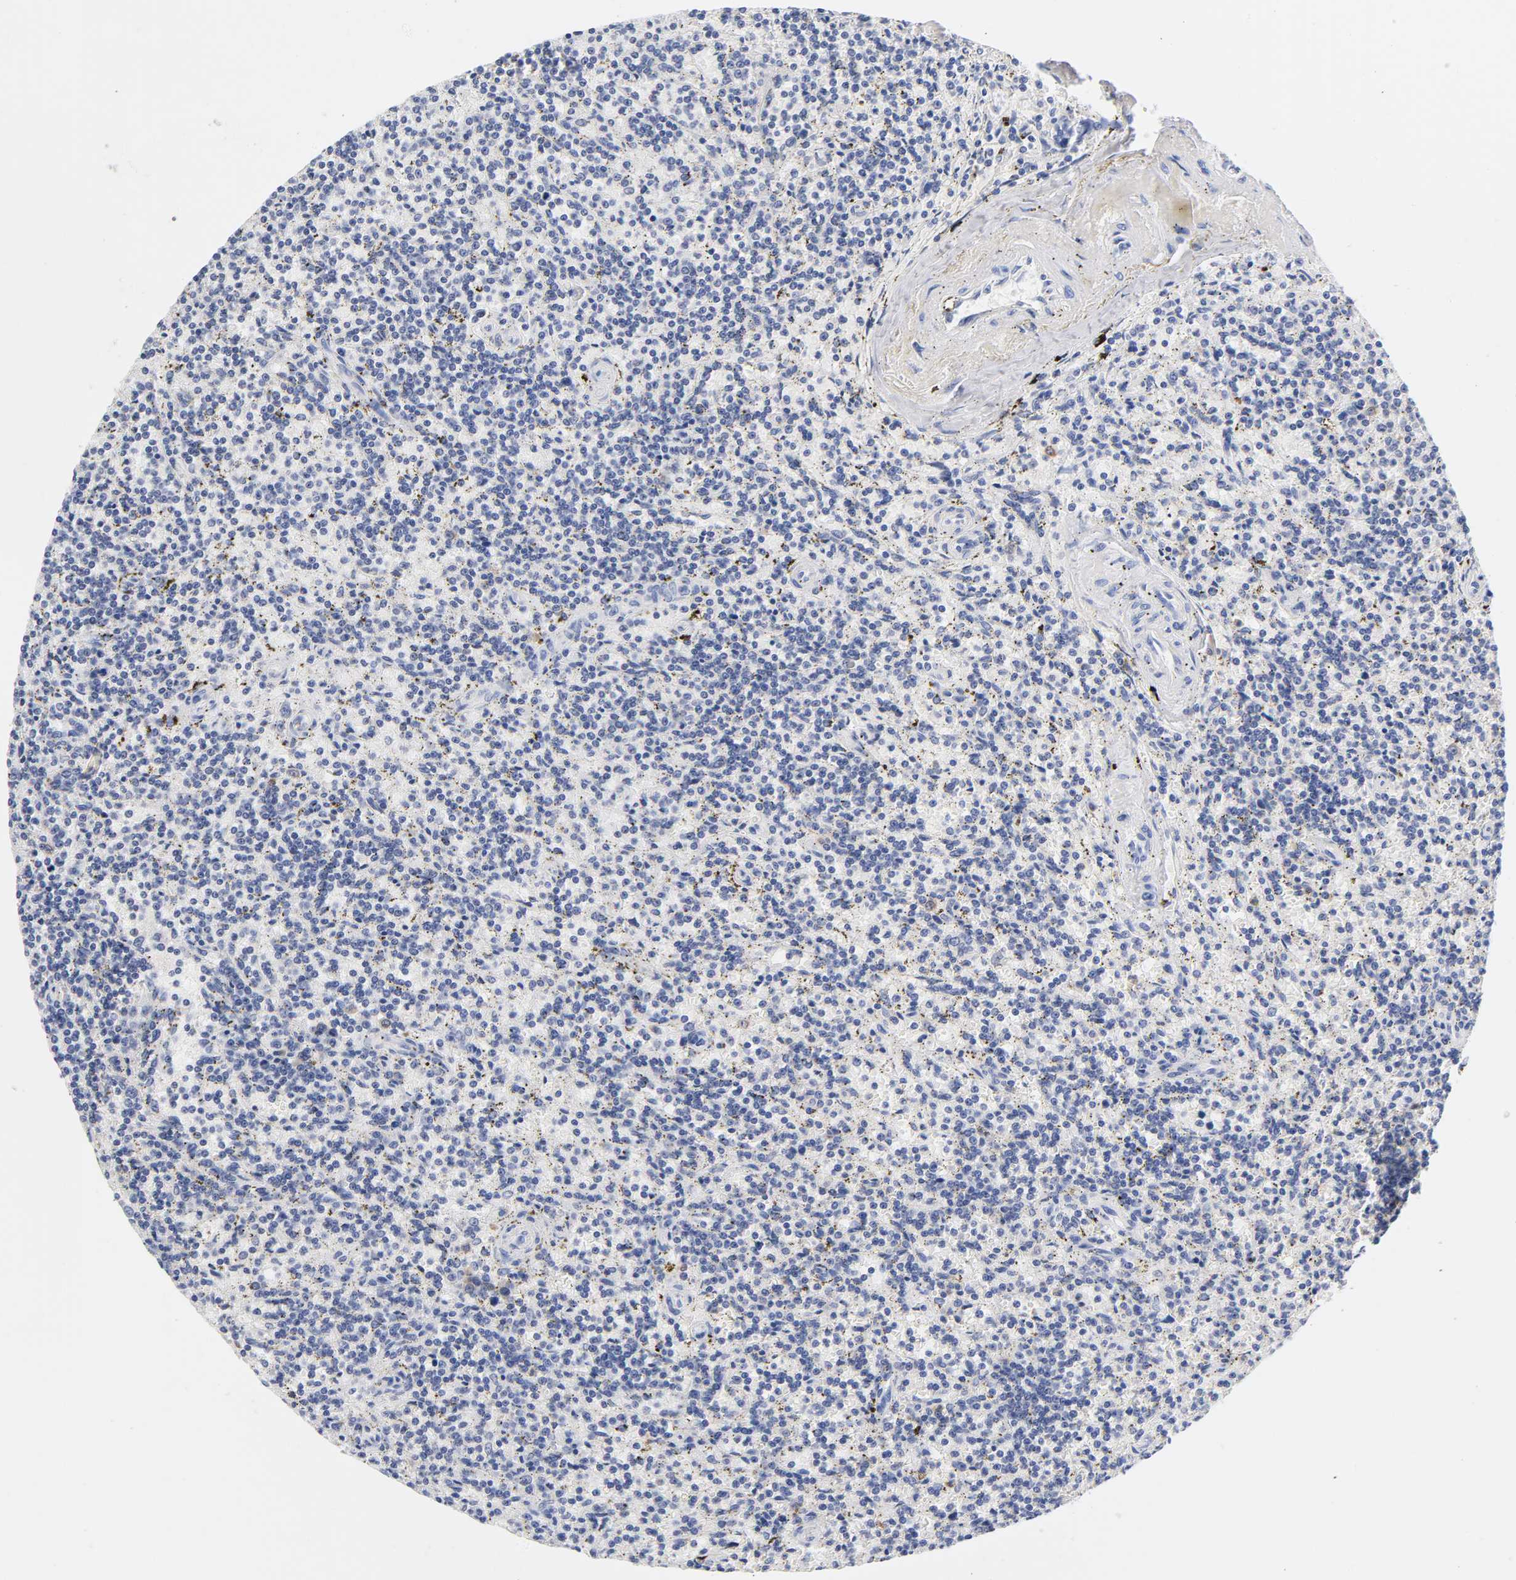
{"staining": {"intensity": "negative", "quantity": "none", "location": "none"}, "tissue": "lymphoma", "cell_type": "Tumor cells", "image_type": "cancer", "snomed": [{"axis": "morphology", "description": "Malignant lymphoma, non-Hodgkin's type, Low grade"}, {"axis": "topography", "description": "Spleen"}], "caption": "A photomicrograph of lymphoma stained for a protein demonstrates no brown staining in tumor cells.", "gene": "RPS29", "patient": {"sex": "male", "age": 73}}